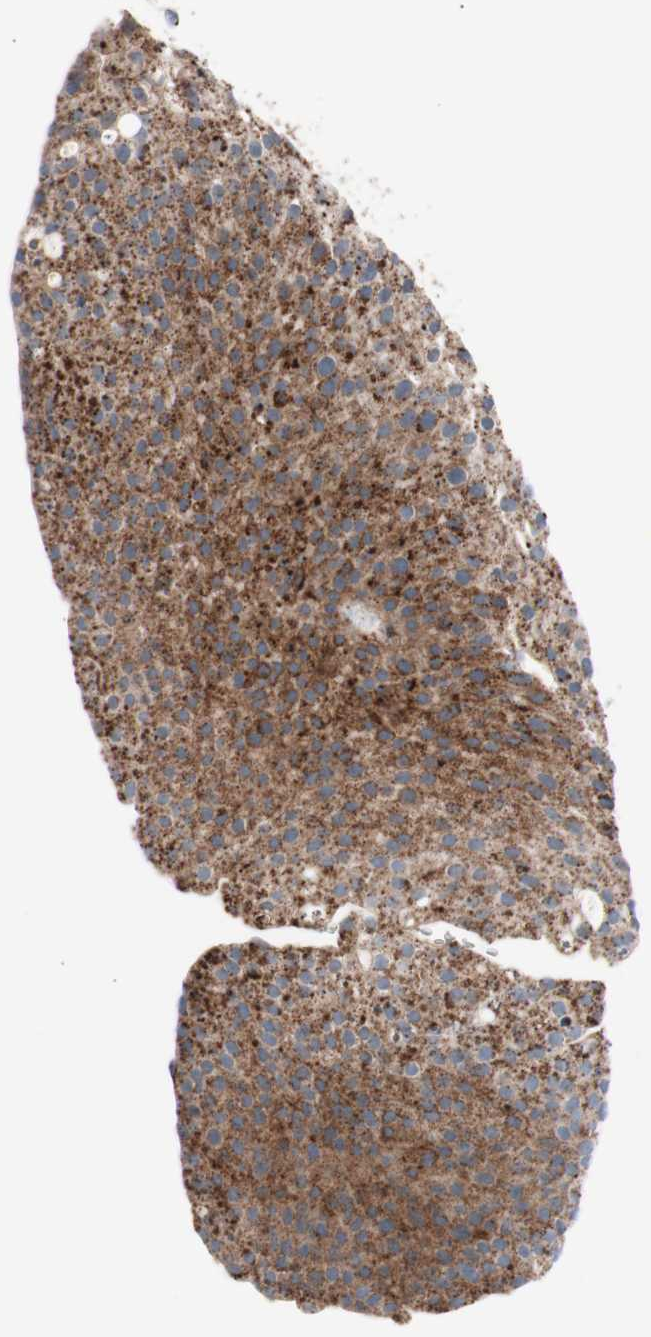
{"staining": {"intensity": "strong", "quantity": ">75%", "location": "cytoplasmic/membranous"}, "tissue": "urothelial cancer", "cell_type": "Tumor cells", "image_type": "cancer", "snomed": [{"axis": "morphology", "description": "Urothelial carcinoma, Low grade"}, {"axis": "topography", "description": "Smooth muscle"}, {"axis": "topography", "description": "Urinary bladder"}], "caption": "Strong cytoplasmic/membranous protein staining is seen in about >75% of tumor cells in urothelial cancer.", "gene": "FLOT2", "patient": {"sex": "male", "age": 60}}